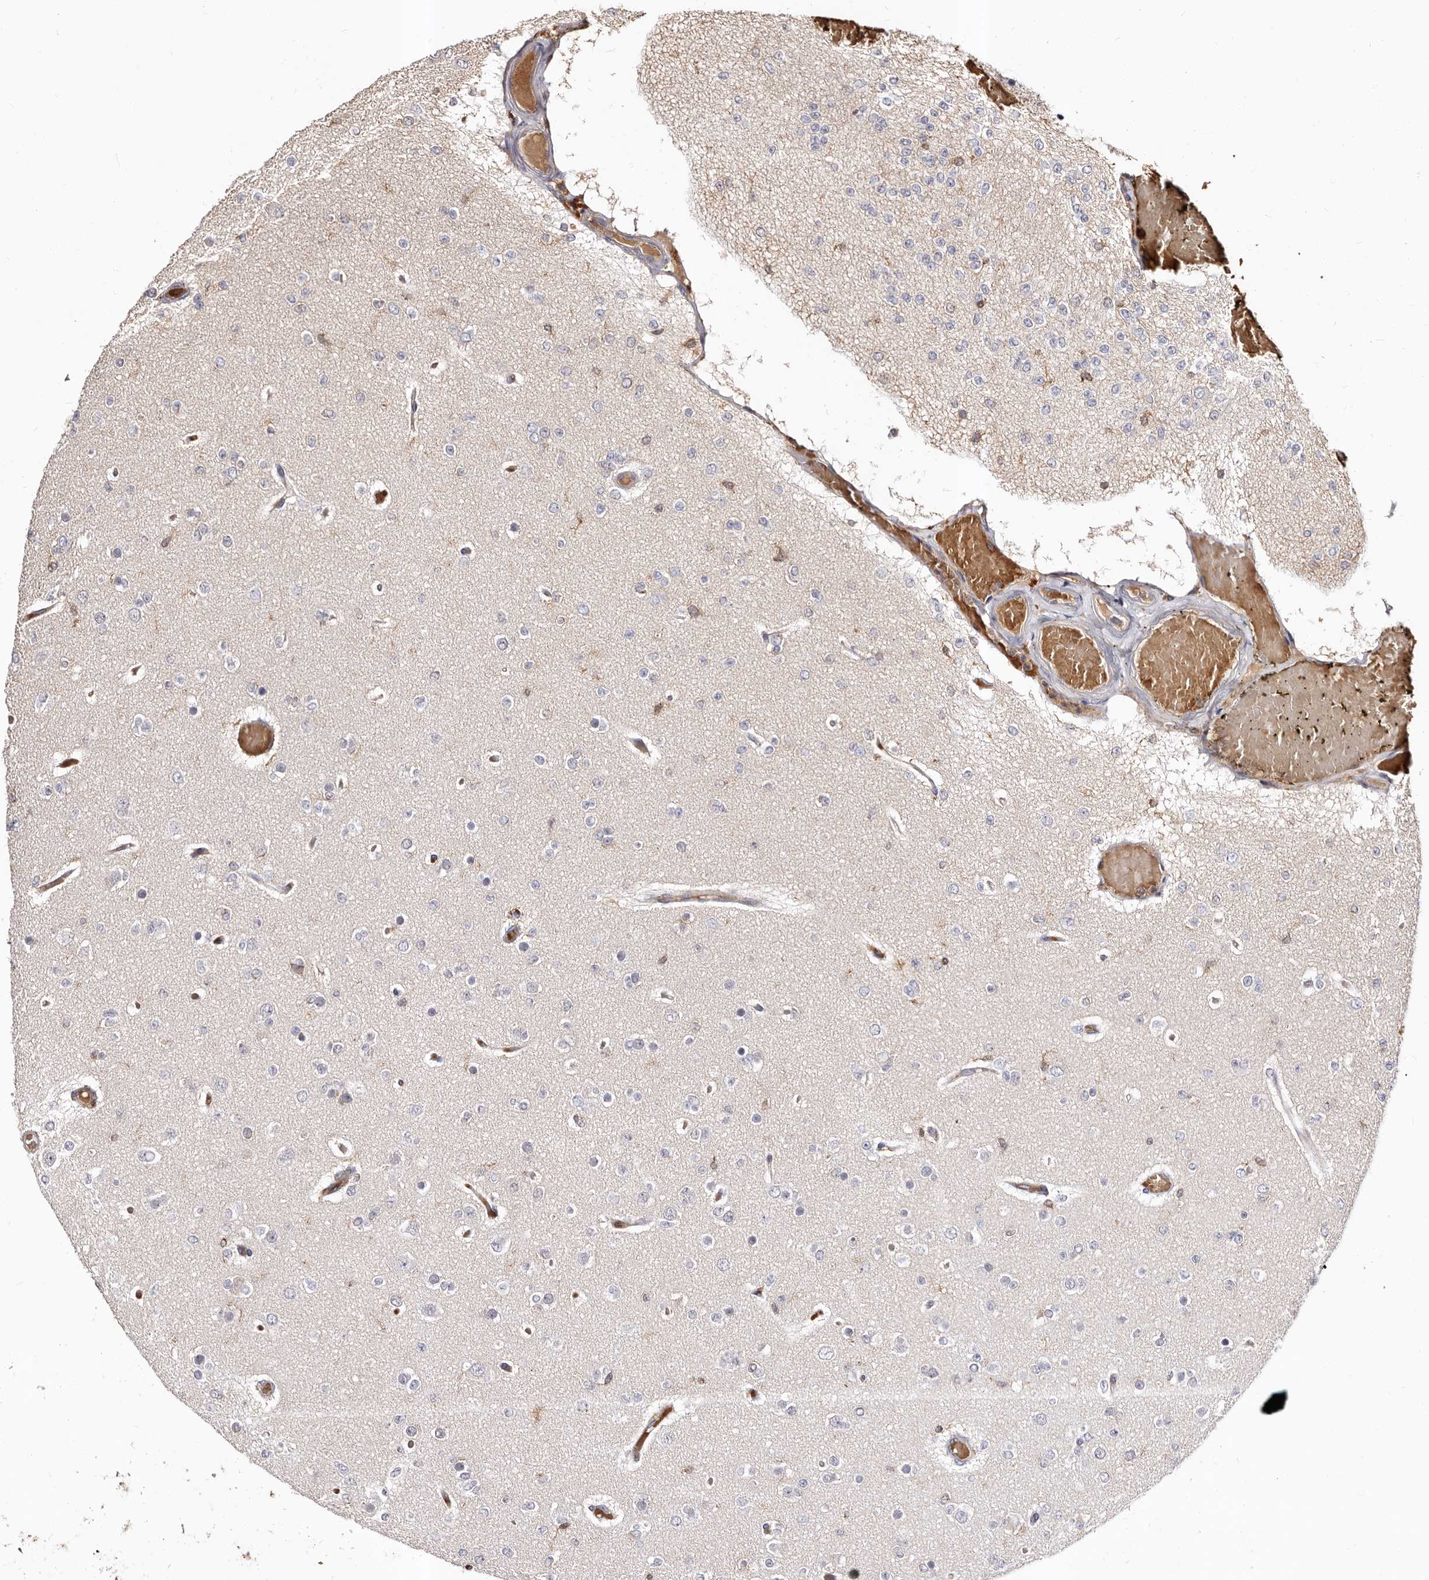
{"staining": {"intensity": "negative", "quantity": "none", "location": "none"}, "tissue": "glioma", "cell_type": "Tumor cells", "image_type": "cancer", "snomed": [{"axis": "morphology", "description": "Glioma, malignant, Low grade"}, {"axis": "topography", "description": "Brain"}], "caption": "Tumor cells show no significant protein staining in glioma.", "gene": "BAX", "patient": {"sex": "female", "age": 22}}